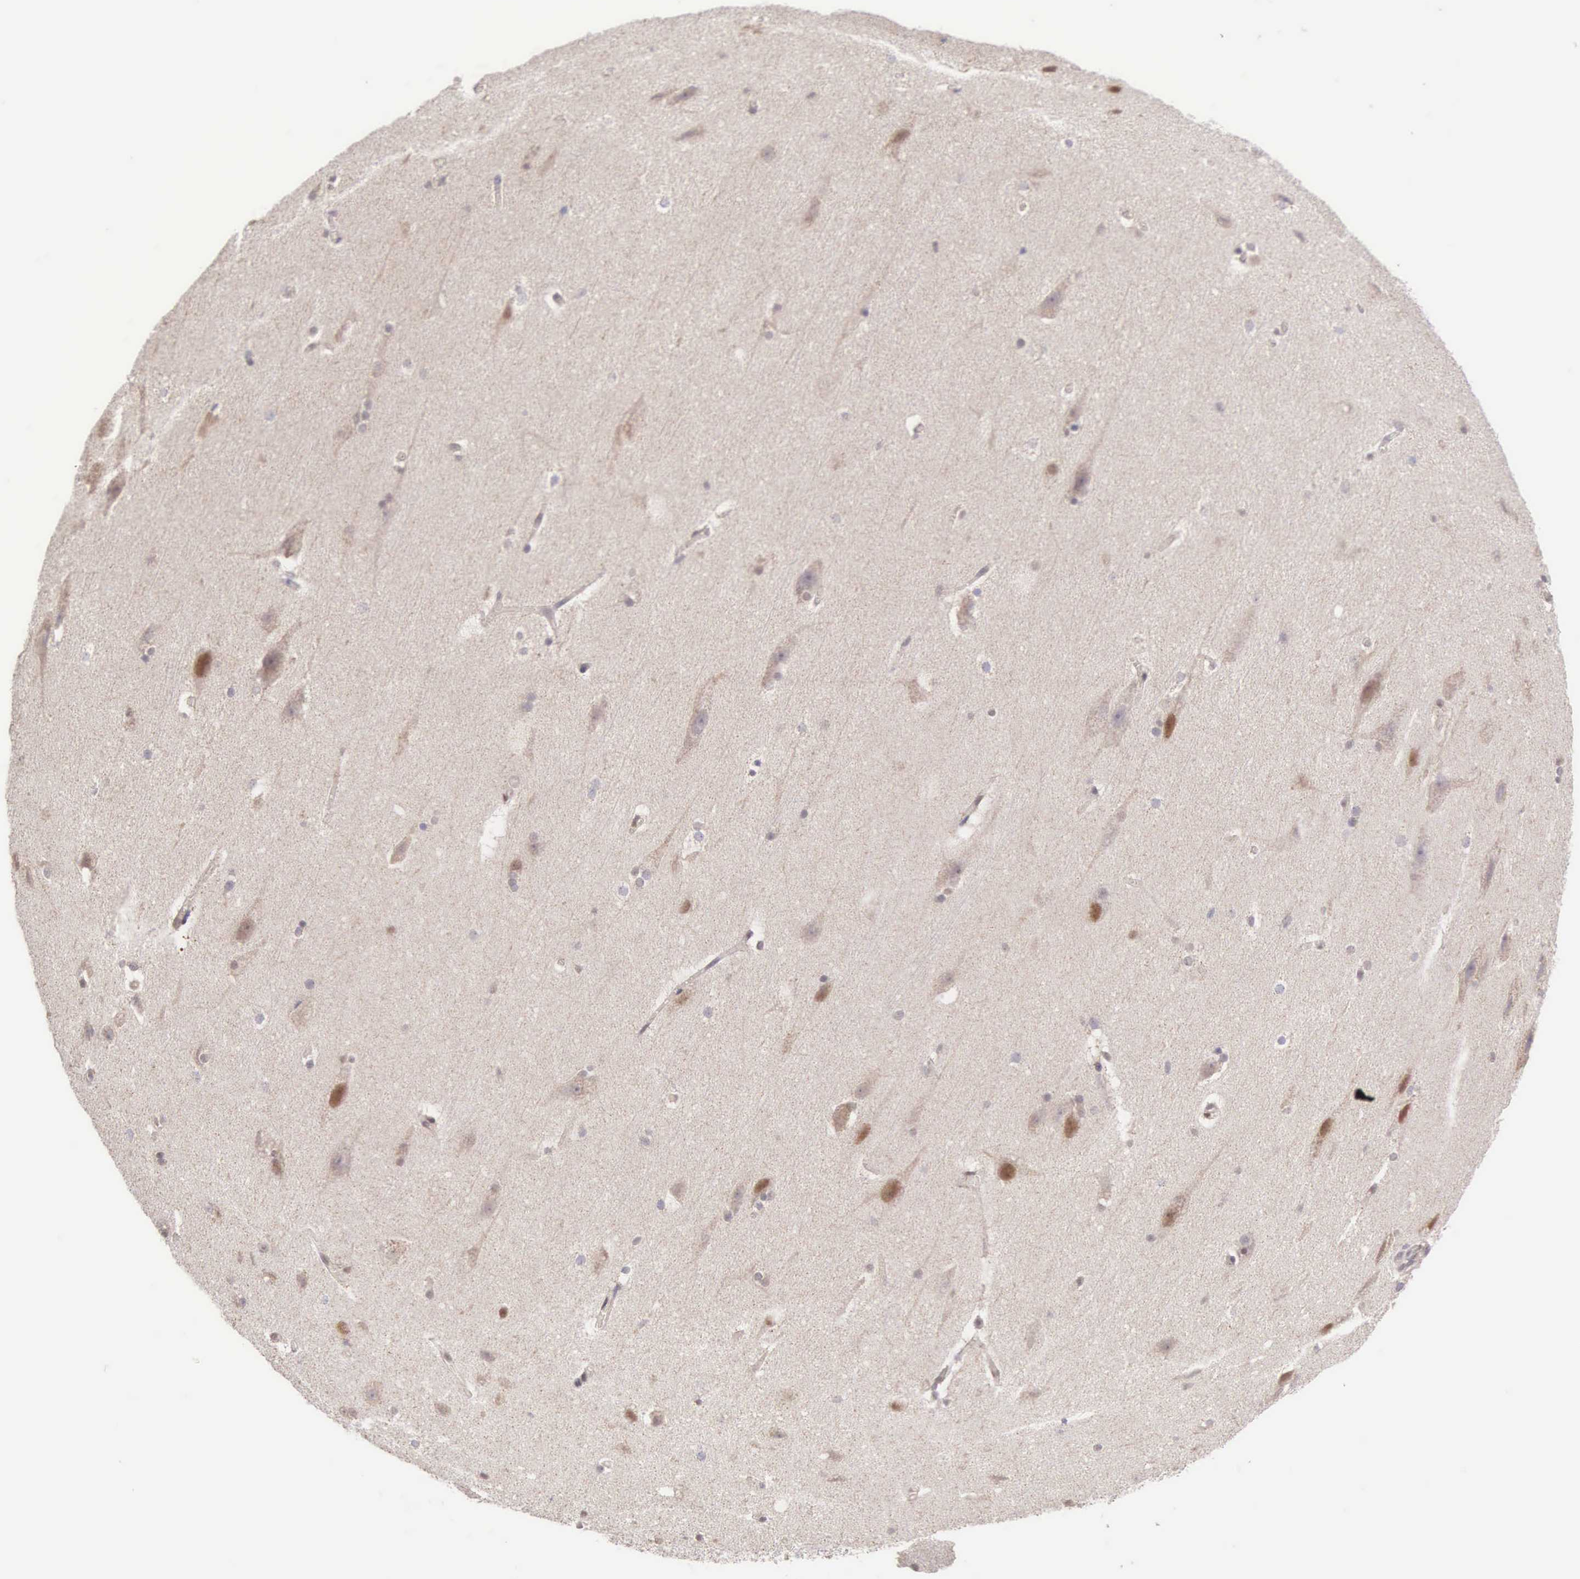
{"staining": {"intensity": "negative", "quantity": "none", "location": "none"}, "tissue": "cerebral cortex", "cell_type": "Endothelial cells", "image_type": "normal", "snomed": [{"axis": "morphology", "description": "Normal tissue, NOS"}, {"axis": "topography", "description": "Cerebral cortex"}, {"axis": "topography", "description": "Hippocampus"}], "caption": "Immunohistochemistry image of unremarkable cerebral cortex: human cerebral cortex stained with DAB shows no significant protein staining in endothelial cells.", "gene": "CCDC117", "patient": {"sex": "female", "age": 19}}